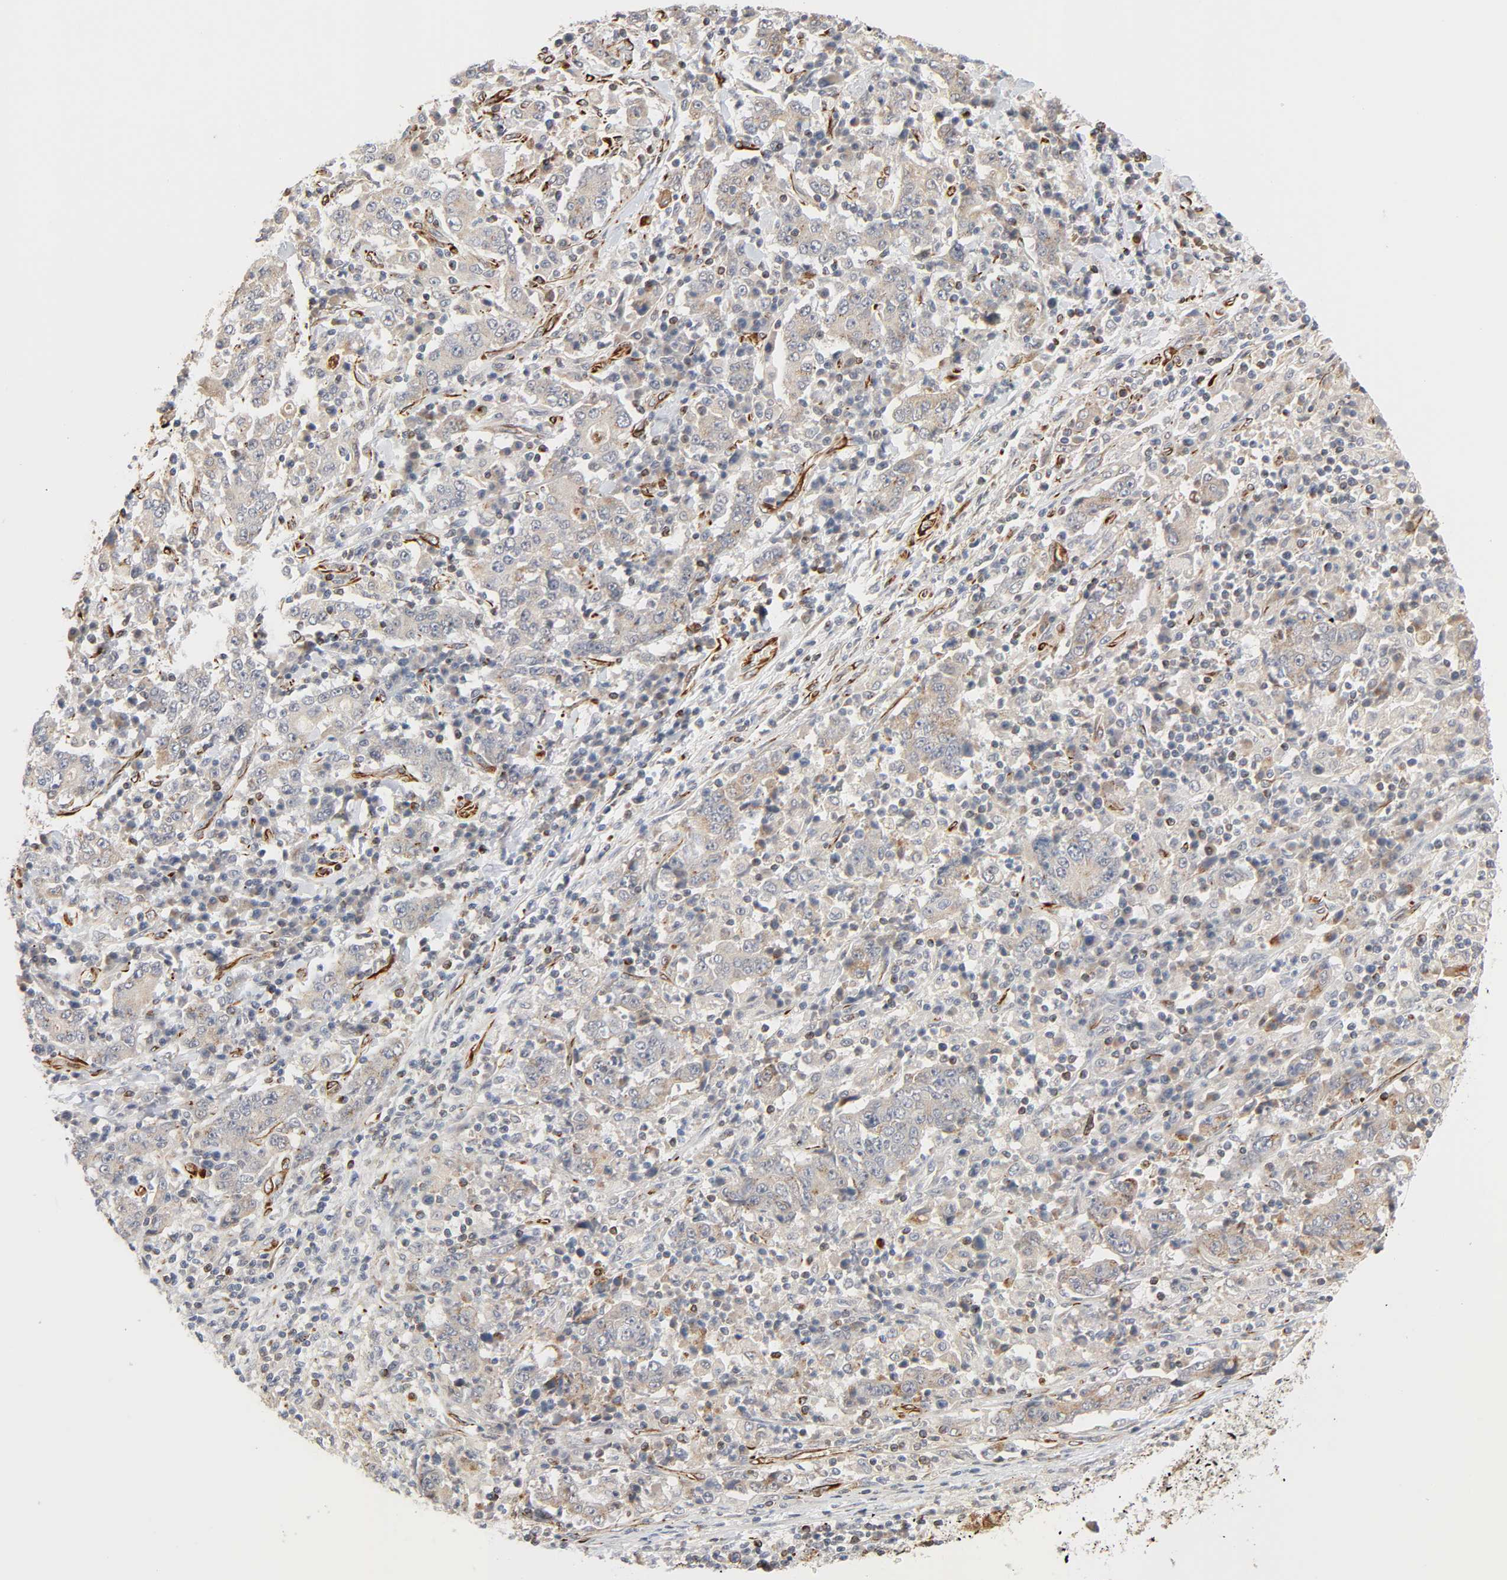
{"staining": {"intensity": "weak", "quantity": ">75%", "location": "cytoplasmic/membranous"}, "tissue": "stomach cancer", "cell_type": "Tumor cells", "image_type": "cancer", "snomed": [{"axis": "morphology", "description": "Normal tissue, NOS"}, {"axis": "morphology", "description": "Adenocarcinoma, NOS"}, {"axis": "topography", "description": "Stomach, upper"}, {"axis": "topography", "description": "Stomach"}], "caption": "IHC image of neoplastic tissue: stomach cancer stained using IHC shows low levels of weak protein expression localized specifically in the cytoplasmic/membranous of tumor cells, appearing as a cytoplasmic/membranous brown color.", "gene": "REEP6", "patient": {"sex": "male", "age": 59}}